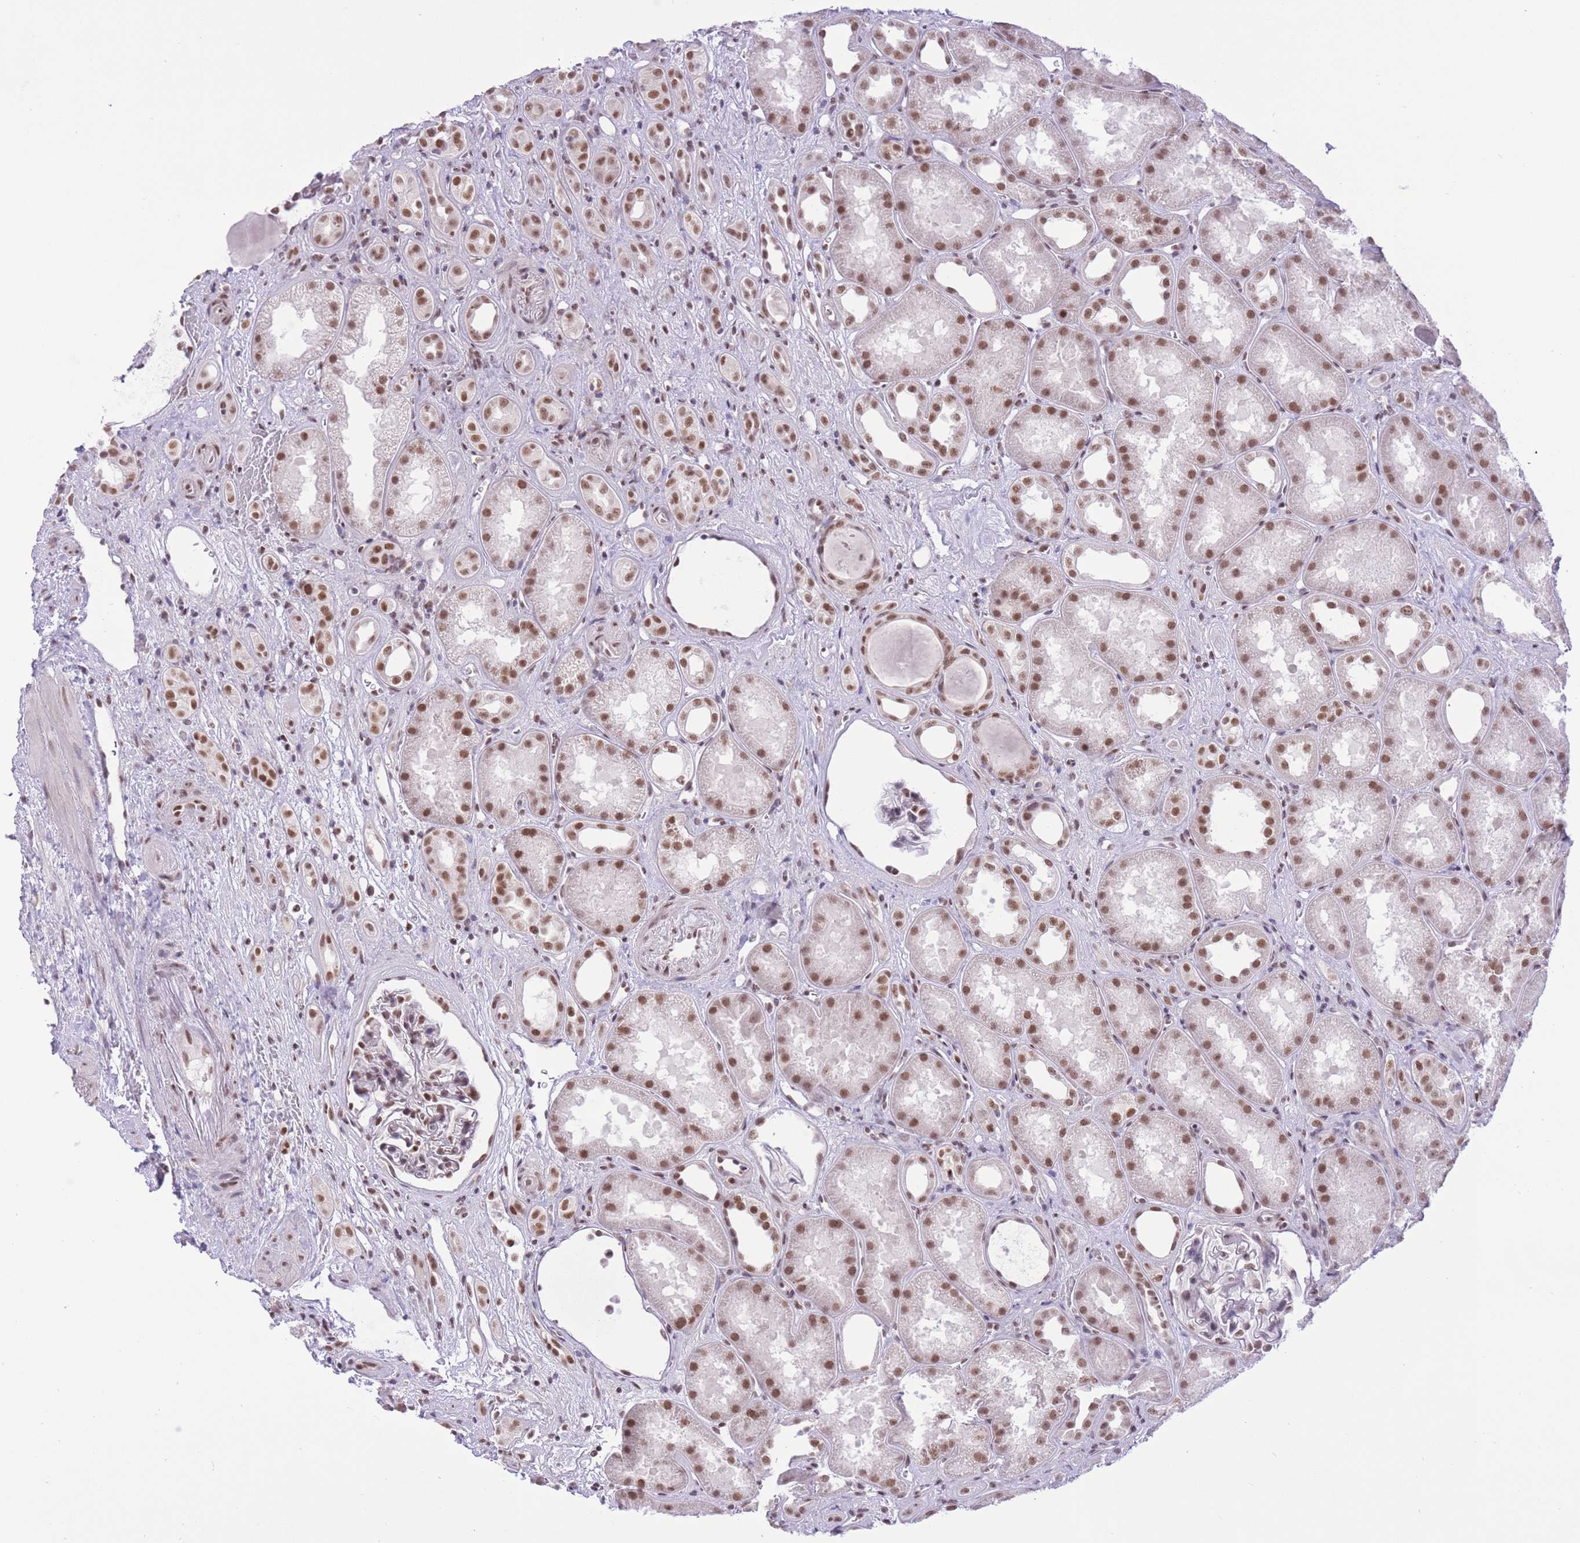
{"staining": {"intensity": "moderate", "quantity": ">75%", "location": "nuclear"}, "tissue": "kidney", "cell_type": "Cells in glomeruli", "image_type": "normal", "snomed": [{"axis": "morphology", "description": "Normal tissue, NOS"}, {"axis": "topography", "description": "Kidney"}], "caption": "Immunohistochemical staining of benign human kidney shows >75% levels of moderate nuclear protein positivity in about >75% of cells in glomeruli. Using DAB (3,3'-diaminobenzidine) (brown) and hematoxylin (blue) stains, captured at high magnification using brightfield microscopy.", "gene": "ZBED5", "patient": {"sex": "male", "age": 61}}